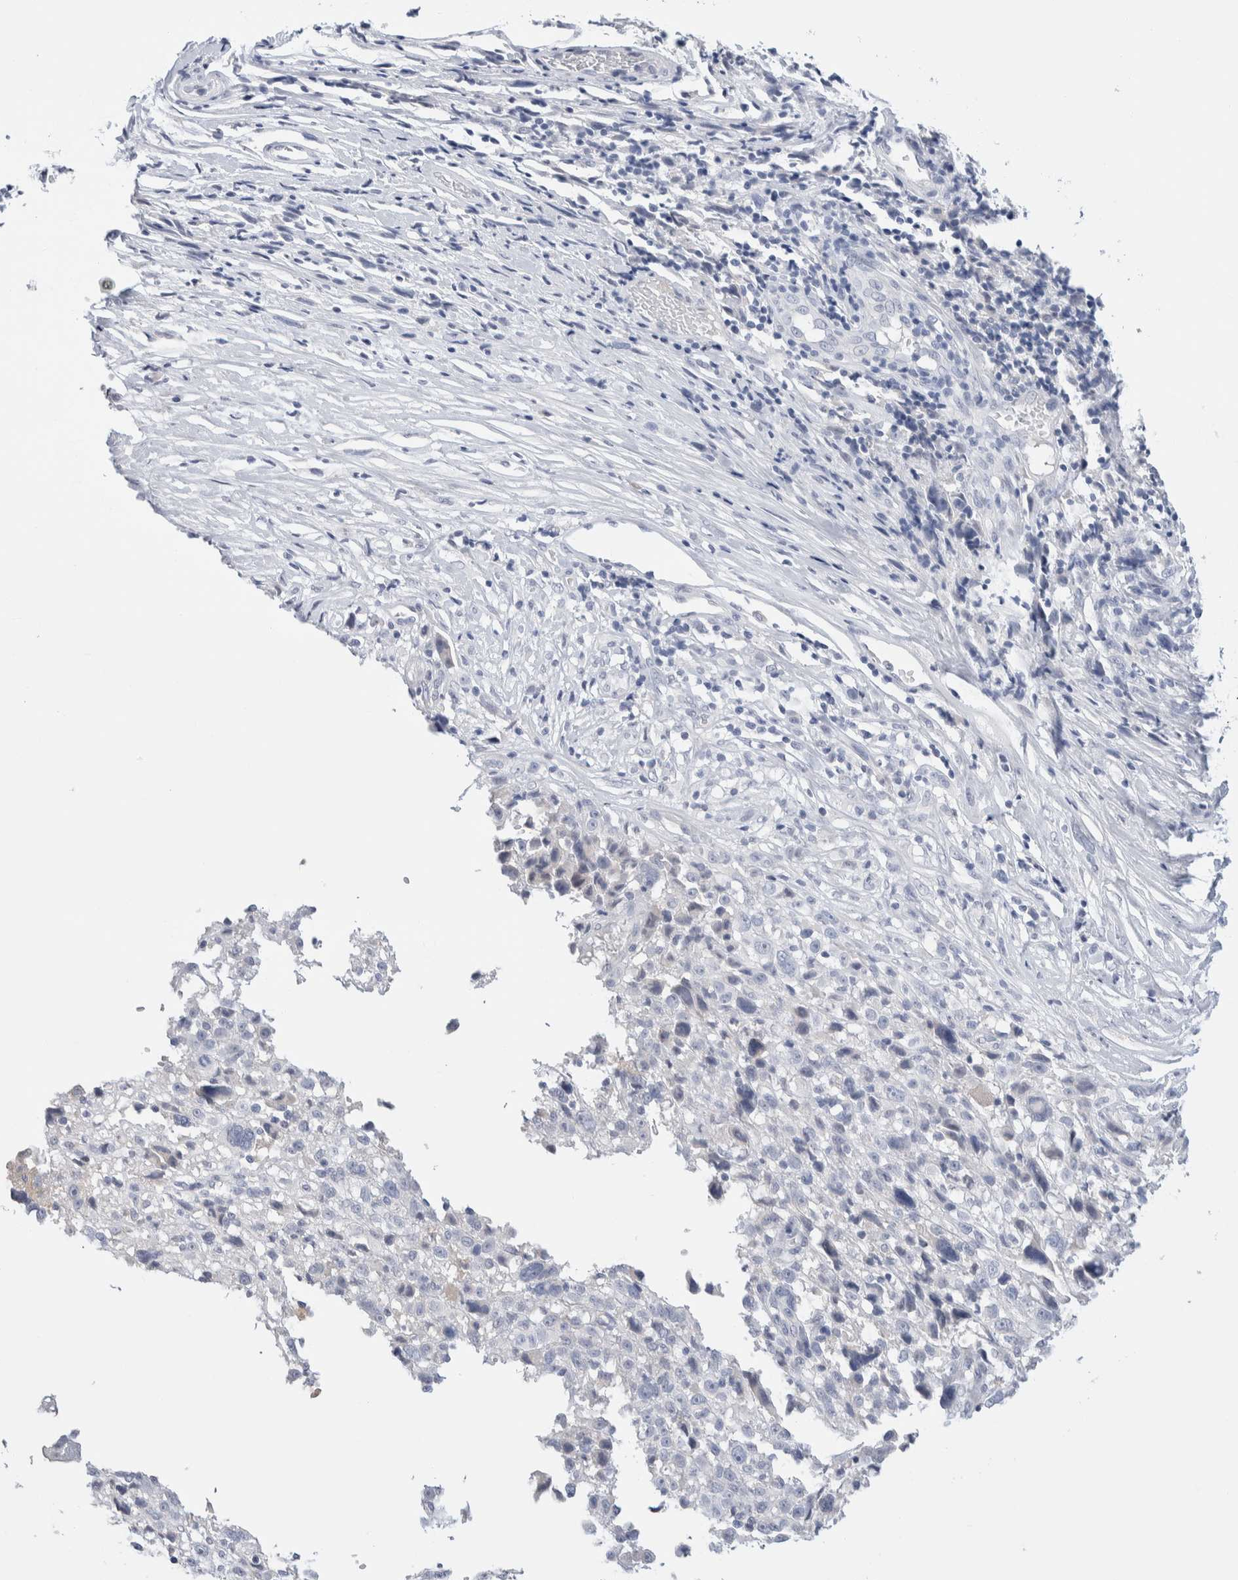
{"staining": {"intensity": "negative", "quantity": "none", "location": "none"}, "tissue": "melanoma", "cell_type": "Tumor cells", "image_type": "cancer", "snomed": [{"axis": "morphology", "description": "Malignant melanoma, NOS"}, {"axis": "topography", "description": "Skin"}], "caption": "IHC image of neoplastic tissue: human malignant melanoma stained with DAB shows no significant protein positivity in tumor cells.", "gene": "RUSF1", "patient": {"sex": "female", "age": 55}}